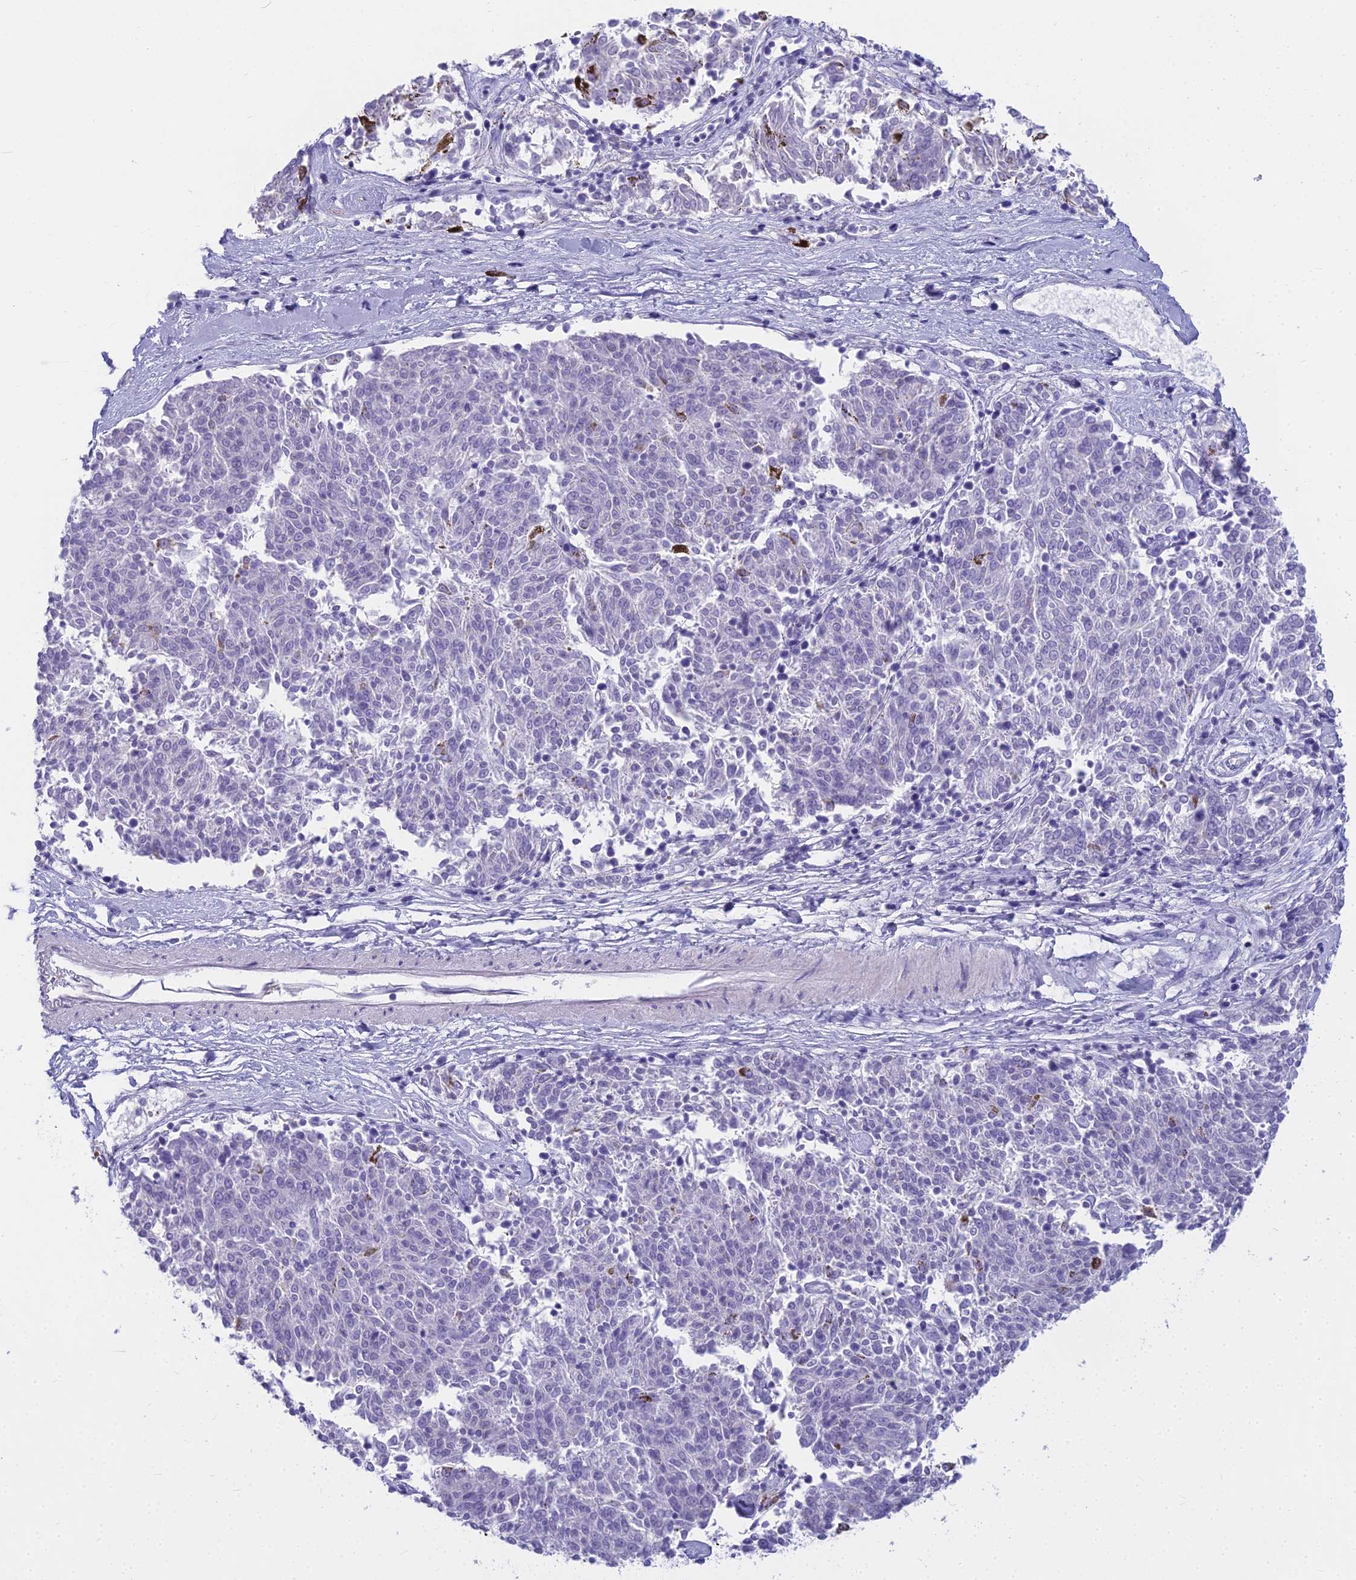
{"staining": {"intensity": "negative", "quantity": "none", "location": "none"}, "tissue": "melanoma", "cell_type": "Tumor cells", "image_type": "cancer", "snomed": [{"axis": "morphology", "description": "Malignant melanoma, NOS"}, {"axis": "topography", "description": "Skin"}], "caption": "Micrograph shows no significant protein staining in tumor cells of malignant melanoma.", "gene": "EVI2A", "patient": {"sex": "female", "age": 72}}